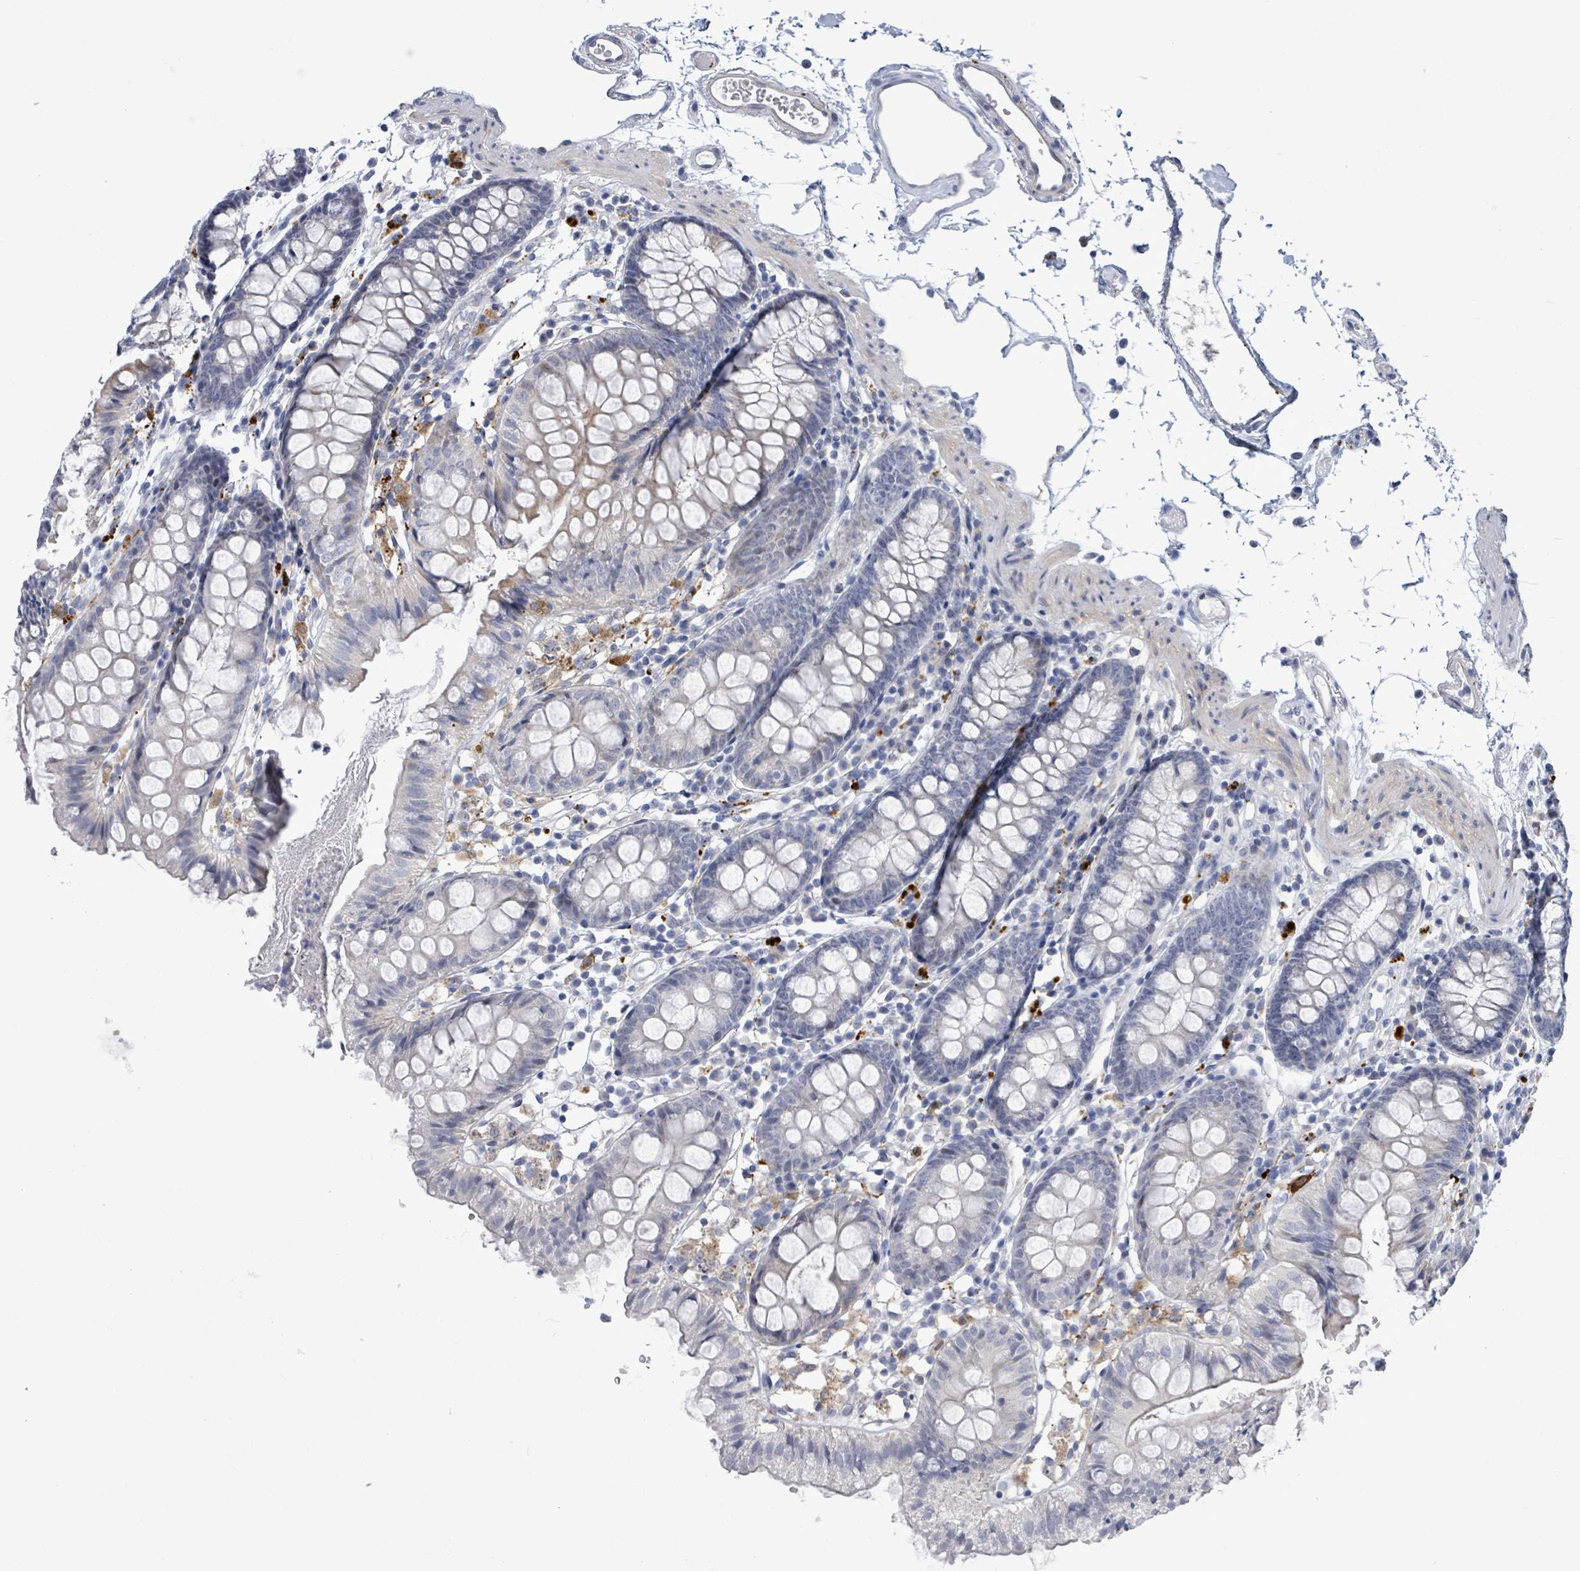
{"staining": {"intensity": "negative", "quantity": "none", "location": "none"}, "tissue": "colon", "cell_type": "Endothelial cells", "image_type": "normal", "snomed": [{"axis": "morphology", "description": "Normal tissue, NOS"}, {"axis": "topography", "description": "Colon"}], "caption": "The micrograph exhibits no staining of endothelial cells in benign colon. (Brightfield microscopy of DAB (3,3'-diaminobenzidine) IHC at high magnification).", "gene": "CT45A10", "patient": {"sex": "female", "age": 84}}